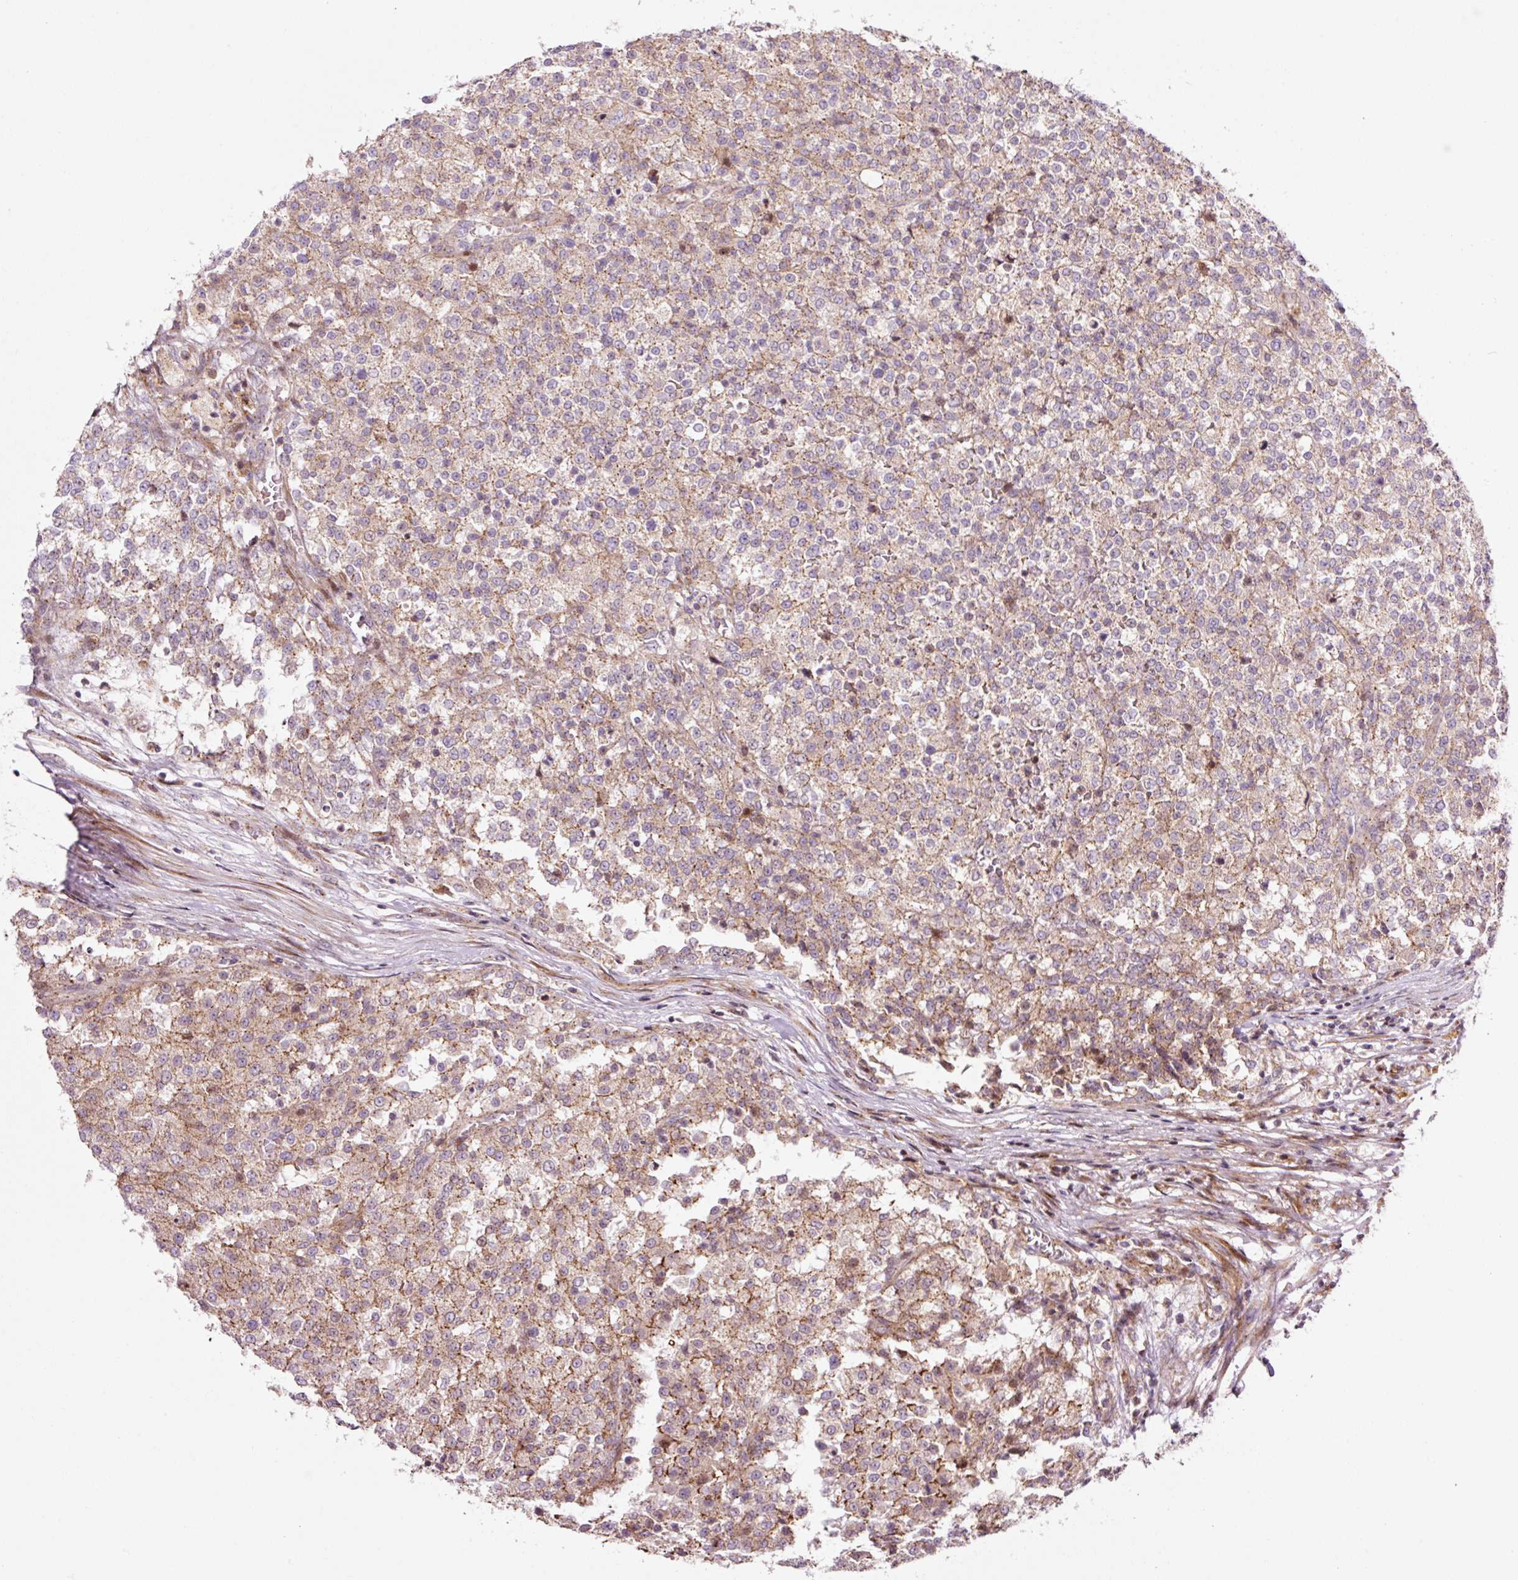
{"staining": {"intensity": "weak", "quantity": ">75%", "location": "cytoplasmic/membranous"}, "tissue": "testis cancer", "cell_type": "Tumor cells", "image_type": "cancer", "snomed": [{"axis": "morphology", "description": "Seminoma, NOS"}, {"axis": "topography", "description": "Testis"}], "caption": "This is an image of immunohistochemistry staining of testis cancer, which shows weak positivity in the cytoplasmic/membranous of tumor cells.", "gene": "ANKRD20A1", "patient": {"sex": "male", "age": 59}}